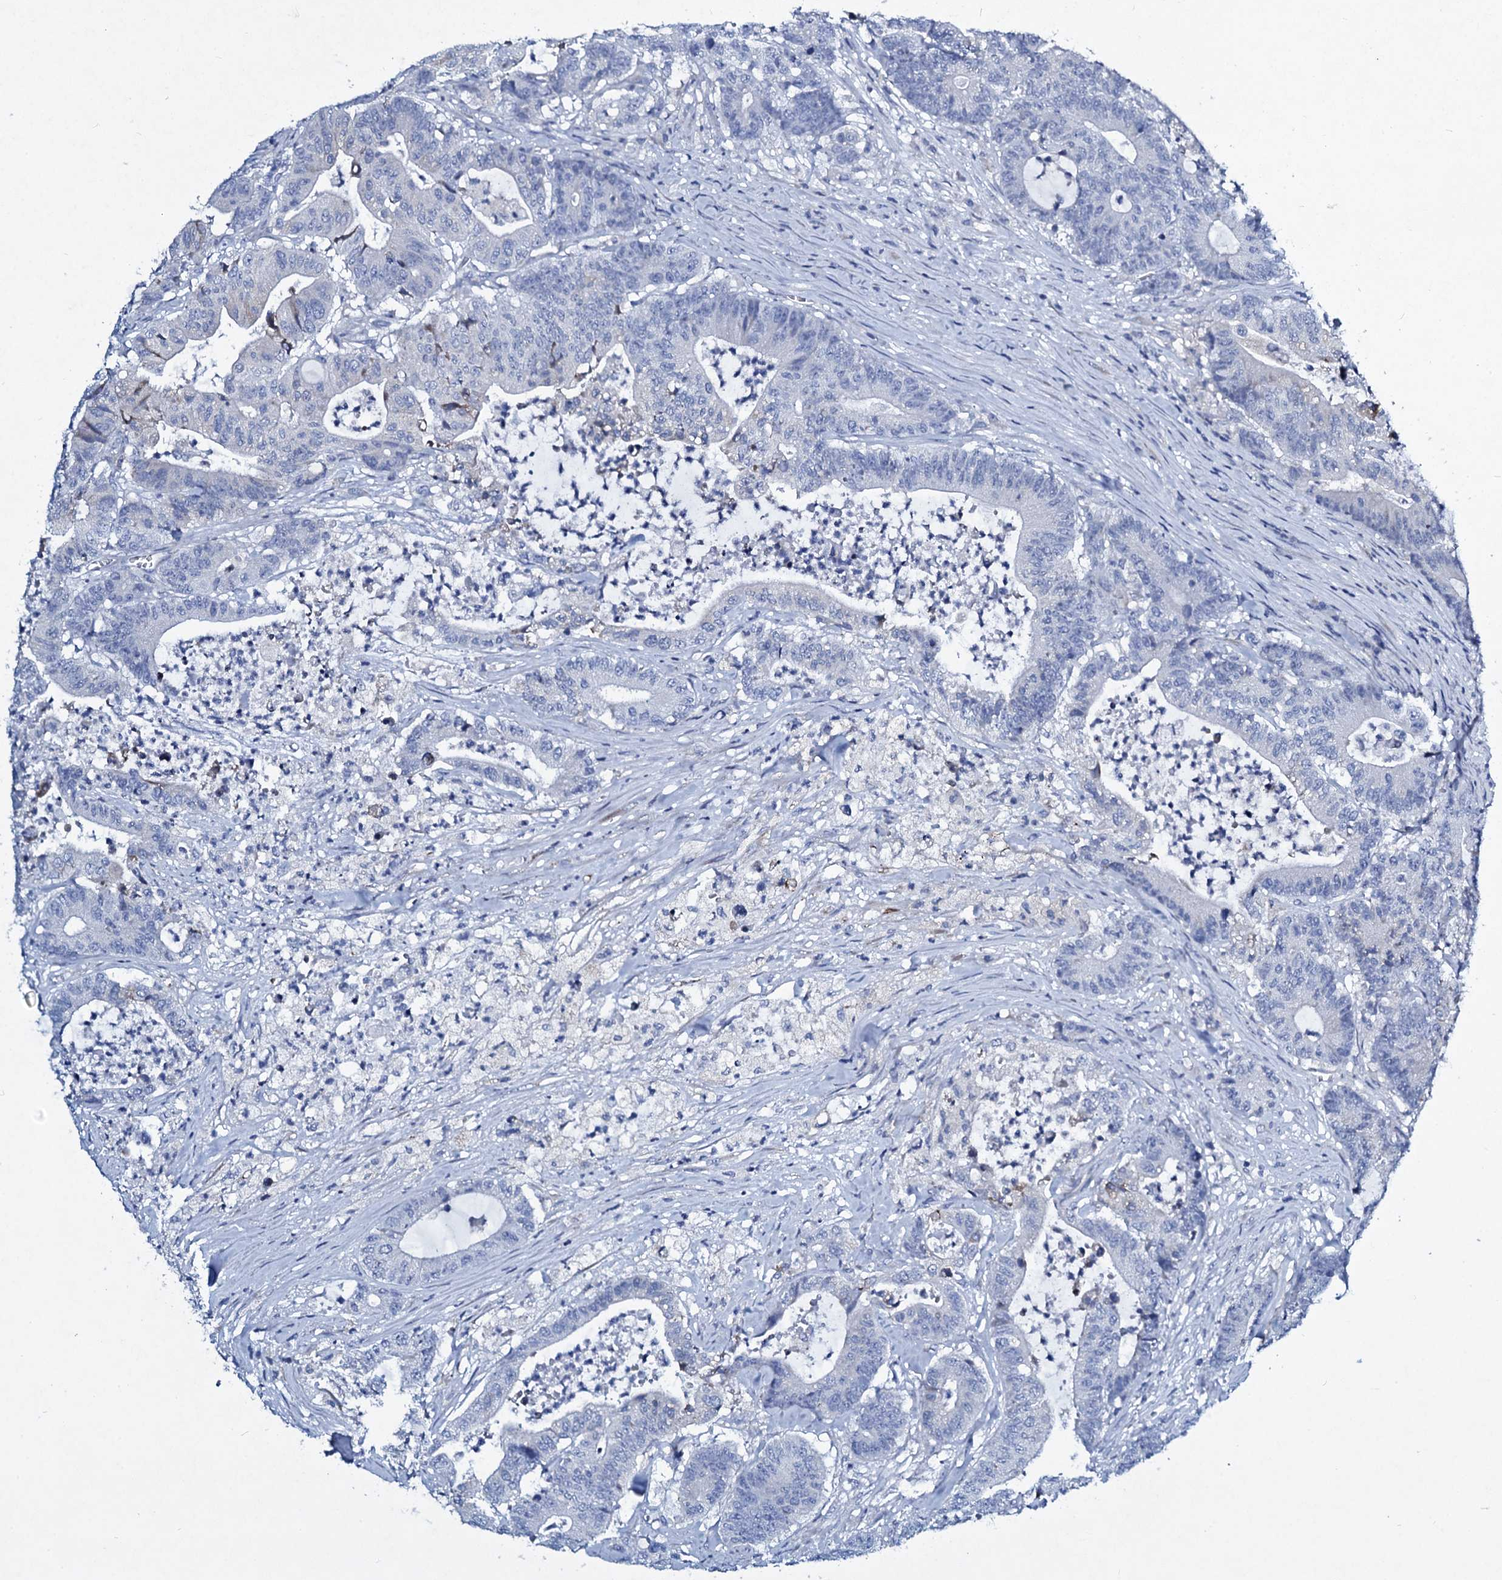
{"staining": {"intensity": "negative", "quantity": "none", "location": "none"}, "tissue": "colorectal cancer", "cell_type": "Tumor cells", "image_type": "cancer", "snomed": [{"axis": "morphology", "description": "Adenocarcinoma, NOS"}, {"axis": "topography", "description": "Colon"}], "caption": "This is a micrograph of IHC staining of colorectal cancer, which shows no expression in tumor cells. The staining is performed using DAB brown chromogen with nuclei counter-stained in using hematoxylin.", "gene": "TPGS2", "patient": {"sex": "female", "age": 84}}